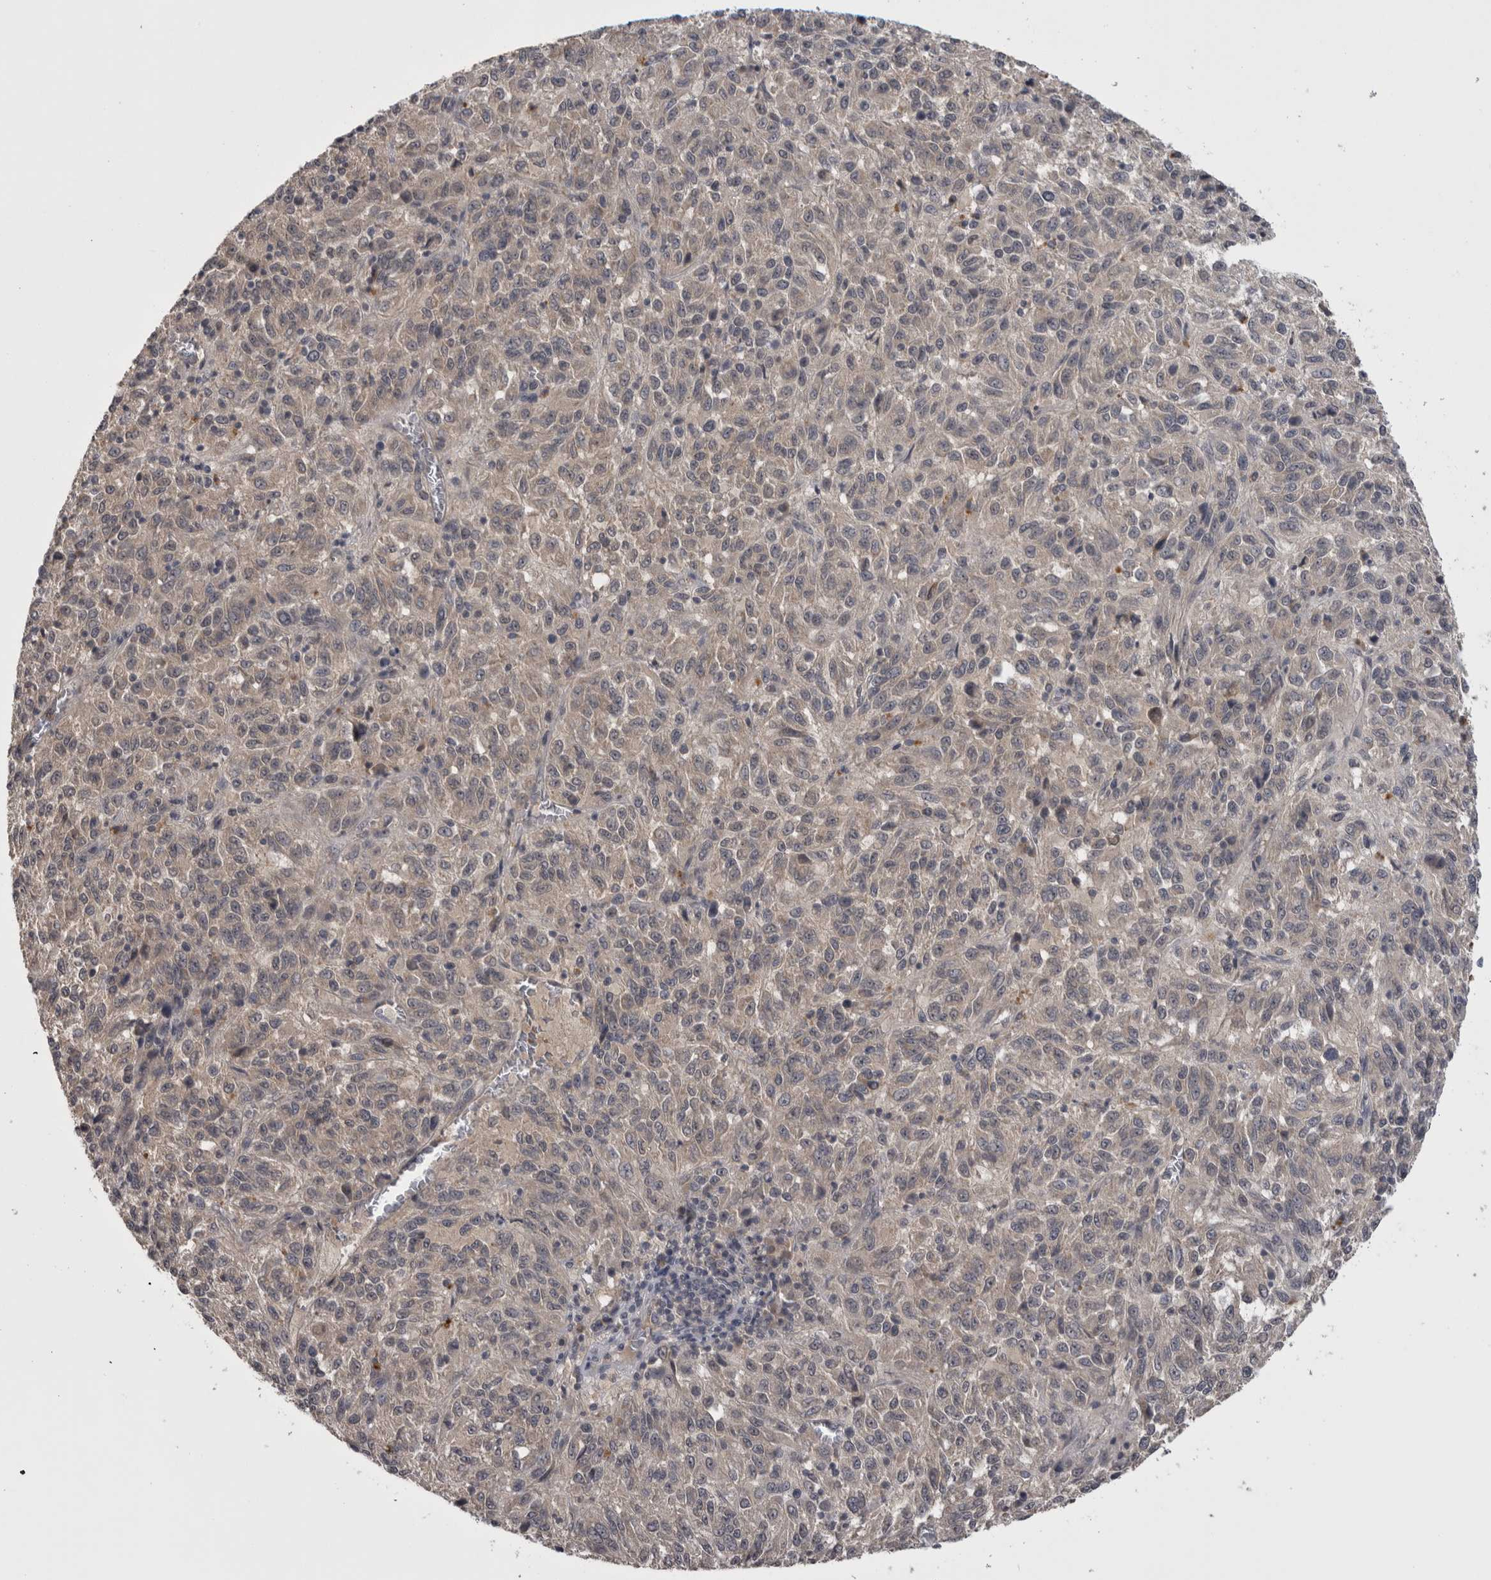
{"staining": {"intensity": "negative", "quantity": "none", "location": "none"}, "tissue": "melanoma", "cell_type": "Tumor cells", "image_type": "cancer", "snomed": [{"axis": "morphology", "description": "Malignant melanoma, Metastatic site"}, {"axis": "topography", "description": "Lung"}], "caption": "A histopathology image of melanoma stained for a protein demonstrates no brown staining in tumor cells.", "gene": "ZNF114", "patient": {"sex": "male", "age": 64}}